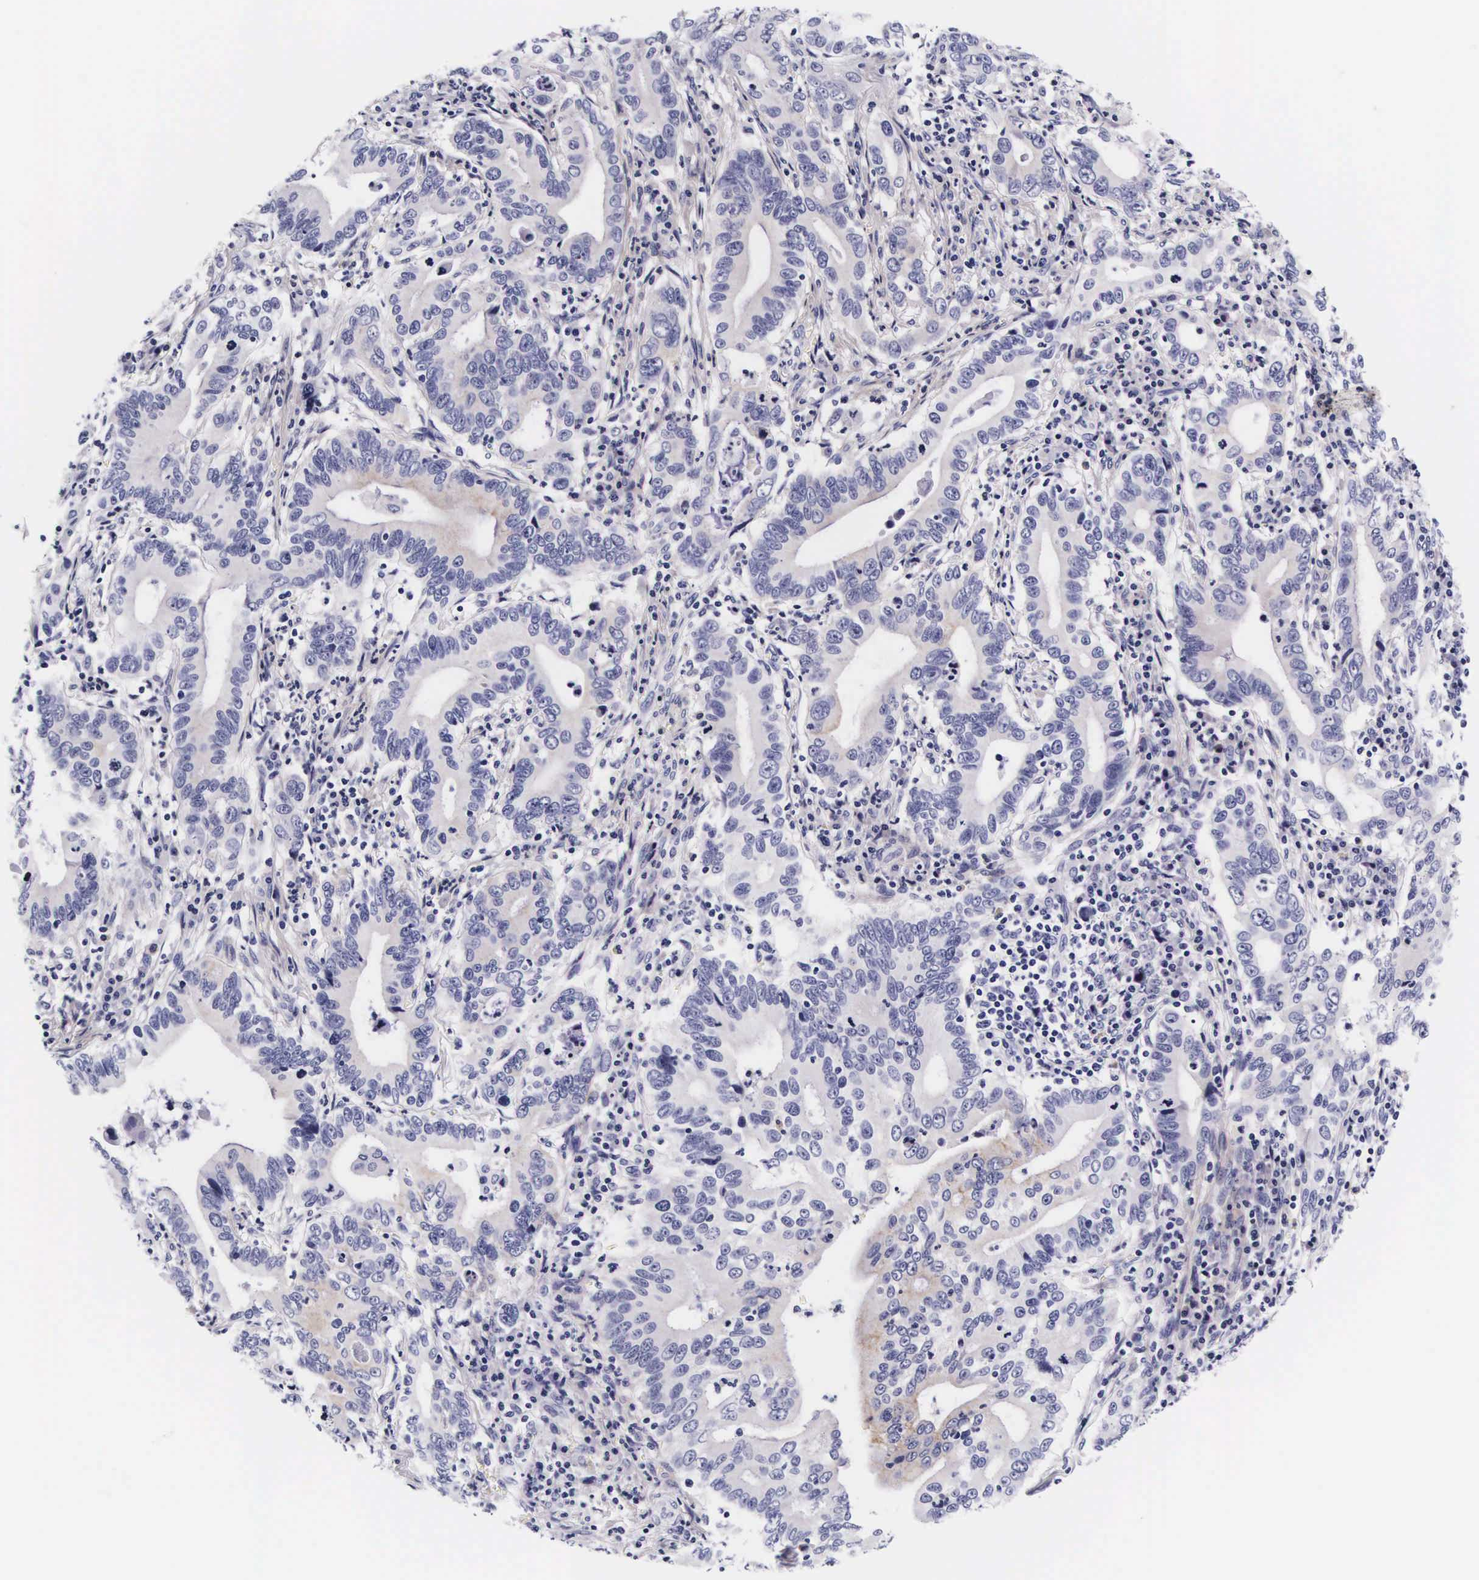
{"staining": {"intensity": "negative", "quantity": "none", "location": "none"}, "tissue": "stomach cancer", "cell_type": "Tumor cells", "image_type": "cancer", "snomed": [{"axis": "morphology", "description": "Adenocarcinoma, NOS"}, {"axis": "topography", "description": "Stomach, upper"}], "caption": "Human adenocarcinoma (stomach) stained for a protein using immunohistochemistry (IHC) displays no expression in tumor cells.", "gene": "UPRT", "patient": {"sex": "male", "age": 63}}